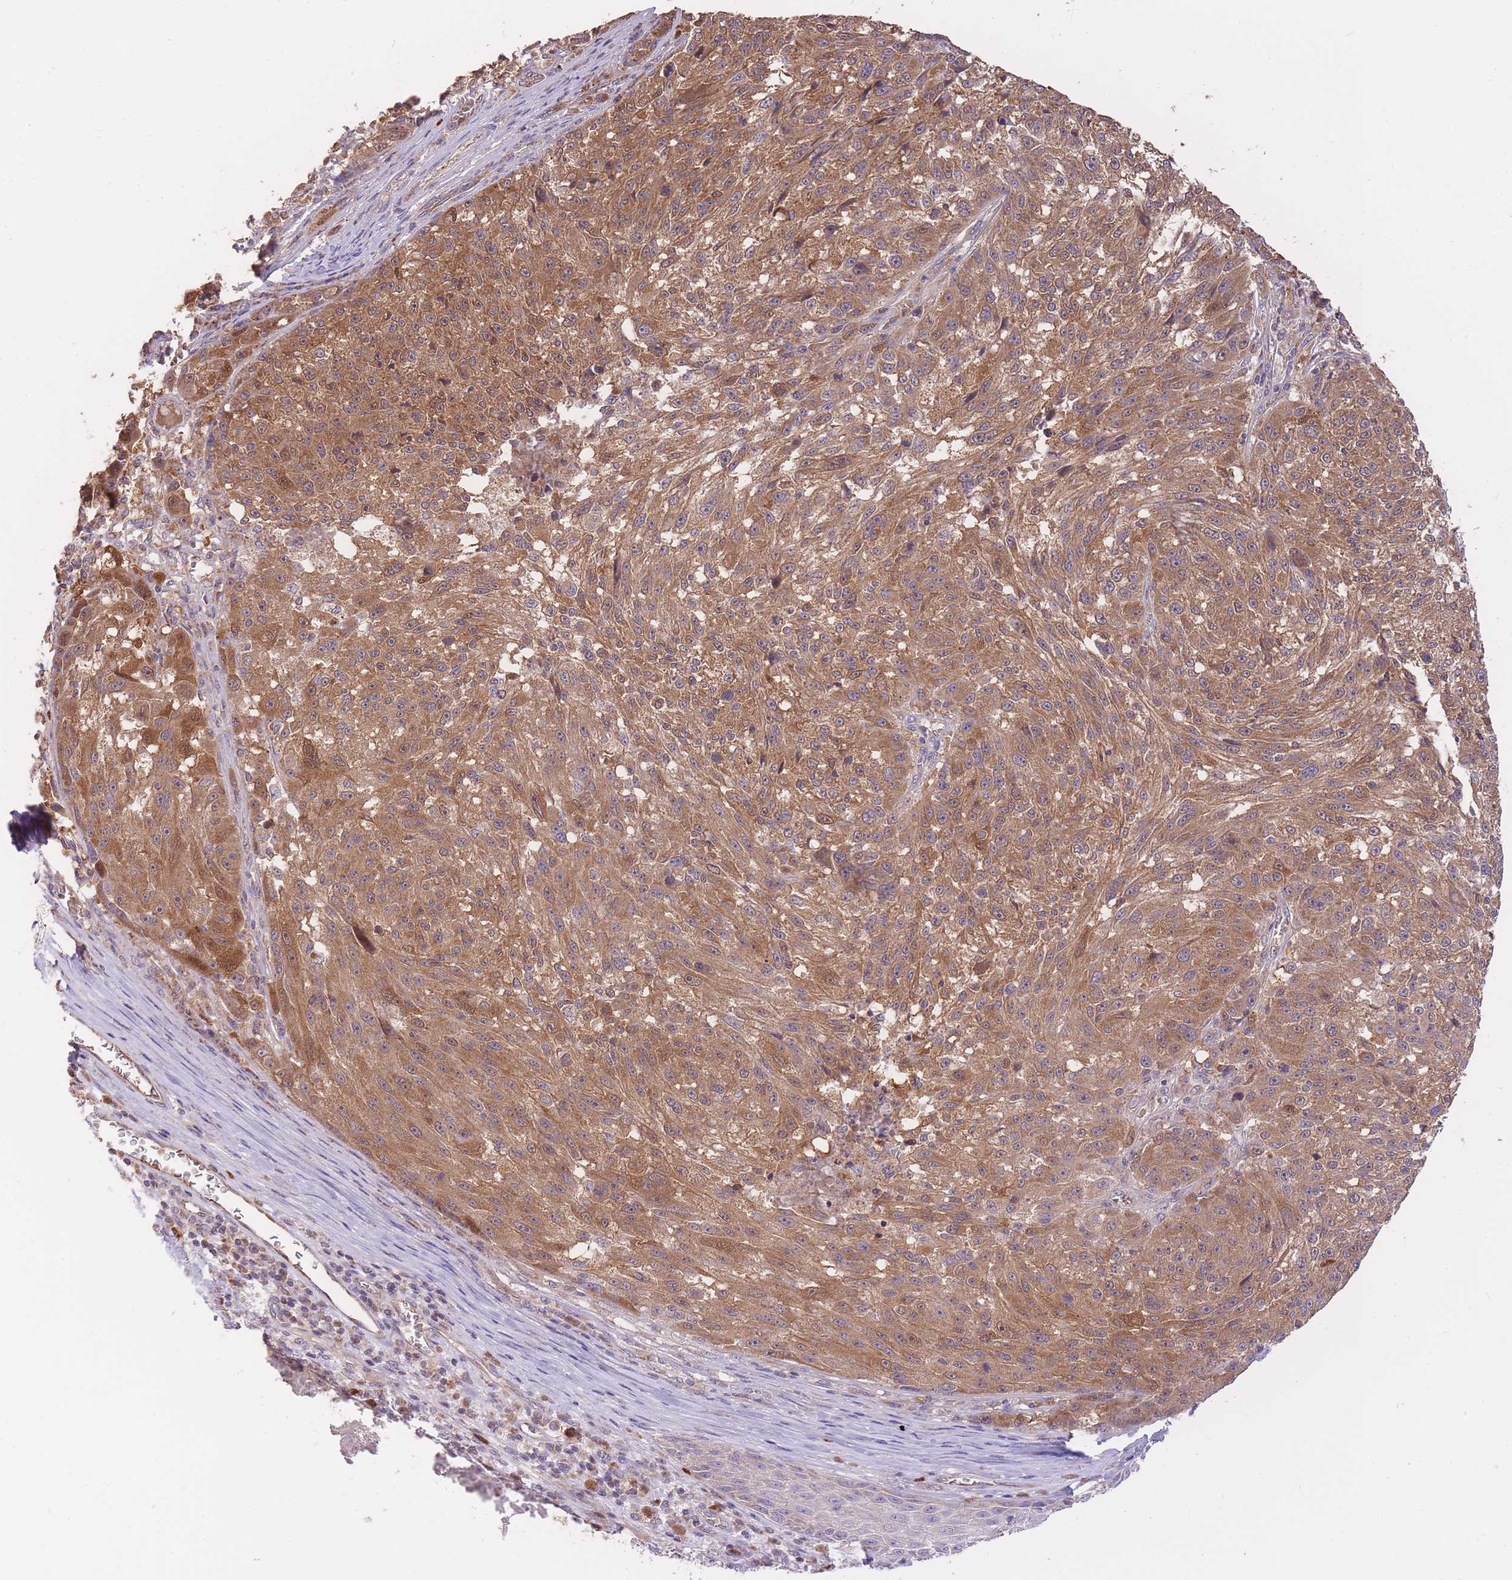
{"staining": {"intensity": "moderate", "quantity": ">75%", "location": "cytoplasmic/membranous"}, "tissue": "melanoma", "cell_type": "Tumor cells", "image_type": "cancer", "snomed": [{"axis": "morphology", "description": "Malignant melanoma, NOS"}, {"axis": "topography", "description": "Skin"}], "caption": "The micrograph demonstrates staining of melanoma, revealing moderate cytoplasmic/membranous protein positivity (brown color) within tumor cells.", "gene": "PREP", "patient": {"sex": "male", "age": 53}}